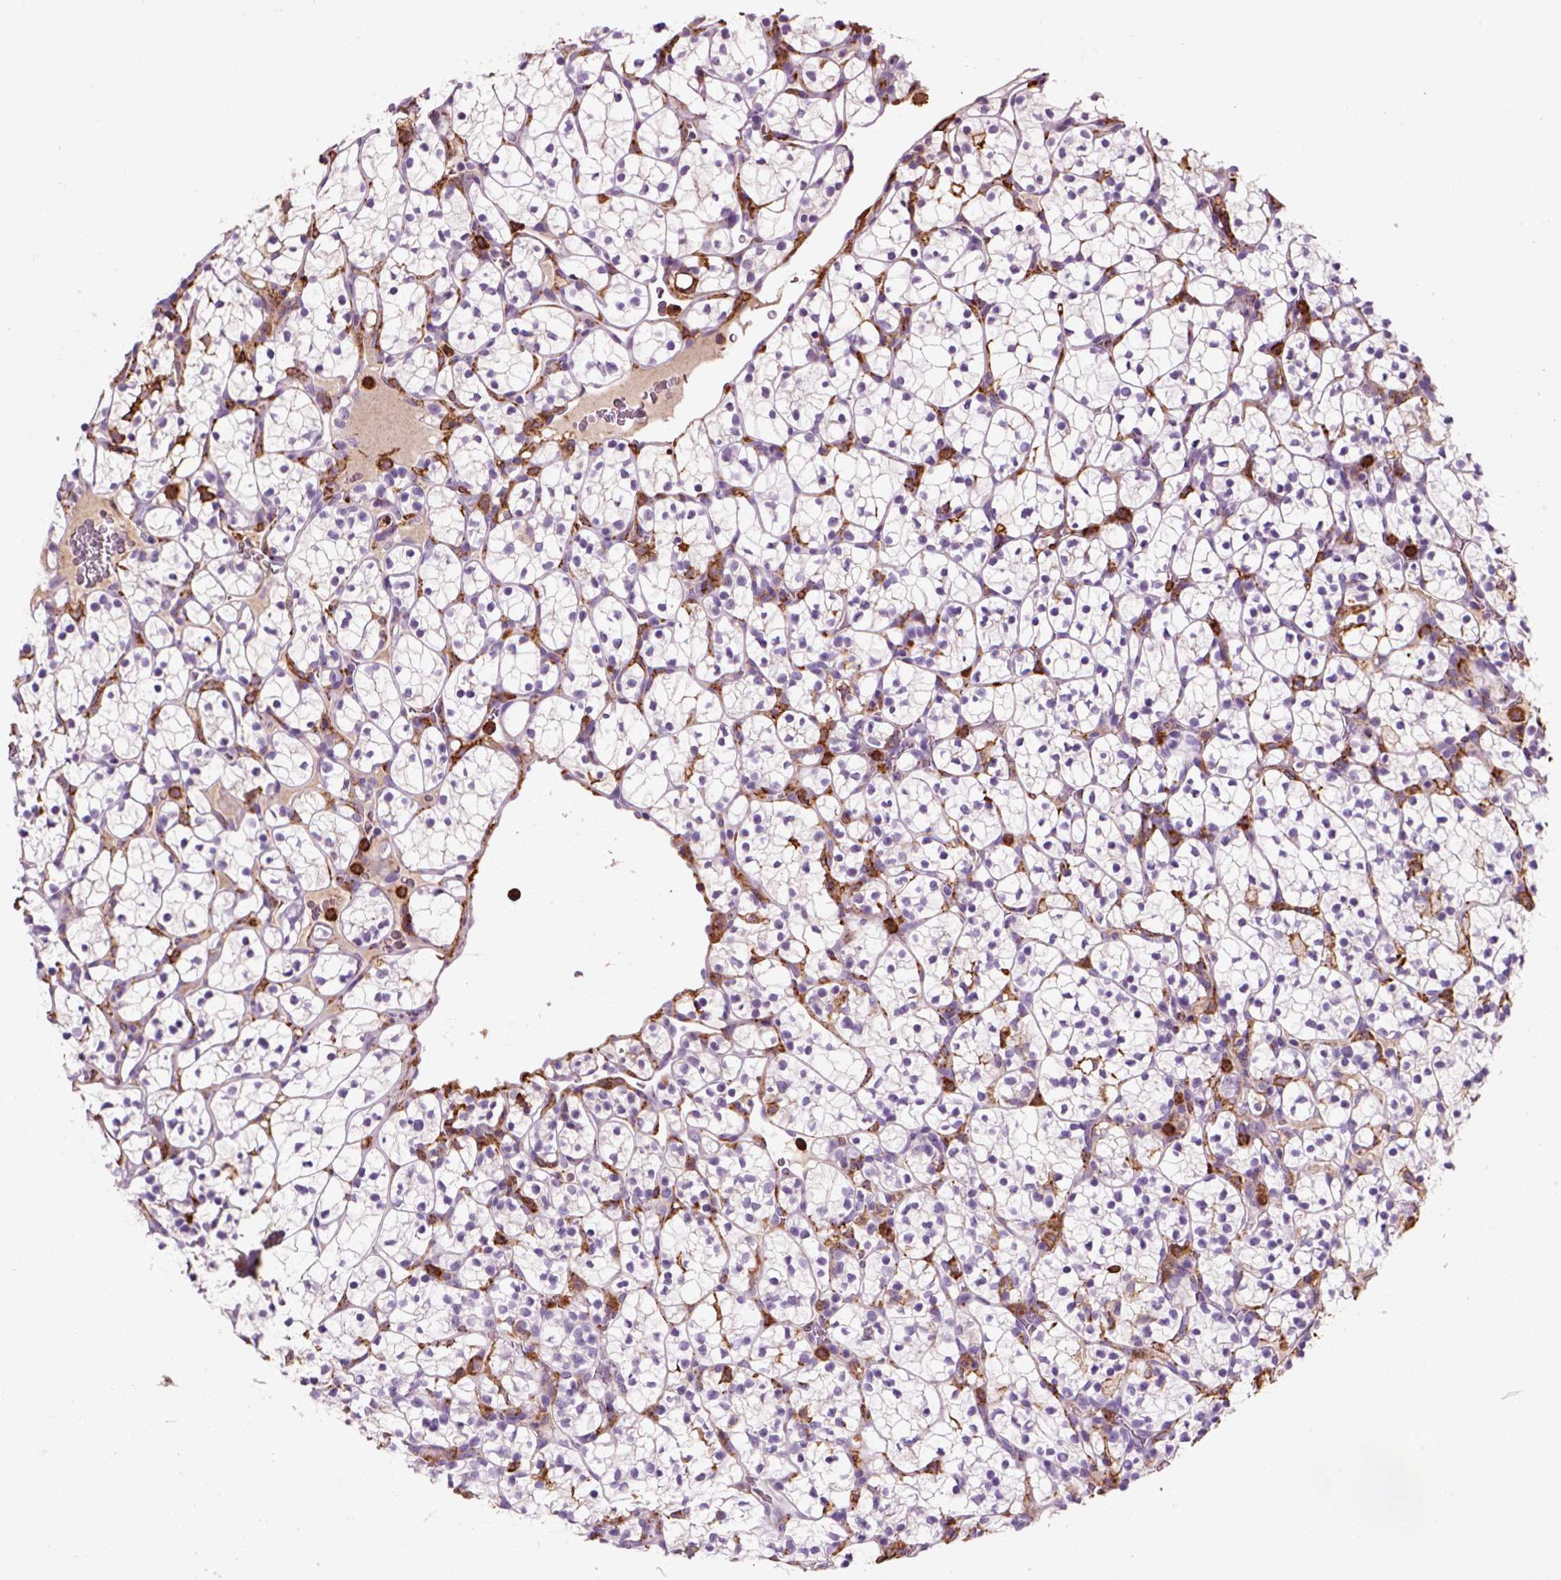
{"staining": {"intensity": "negative", "quantity": "none", "location": "none"}, "tissue": "renal cancer", "cell_type": "Tumor cells", "image_type": "cancer", "snomed": [{"axis": "morphology", "description": "Adenocarcinoma, NOS"}, {"axis": "topography", "description": "Kidney"}], "caption": "Immunohistochemical staining of renal cancer exhibits no significant positivity in tumor cells.", "gene": "CD14", "patient": {"sex": "female", "age": 89}}